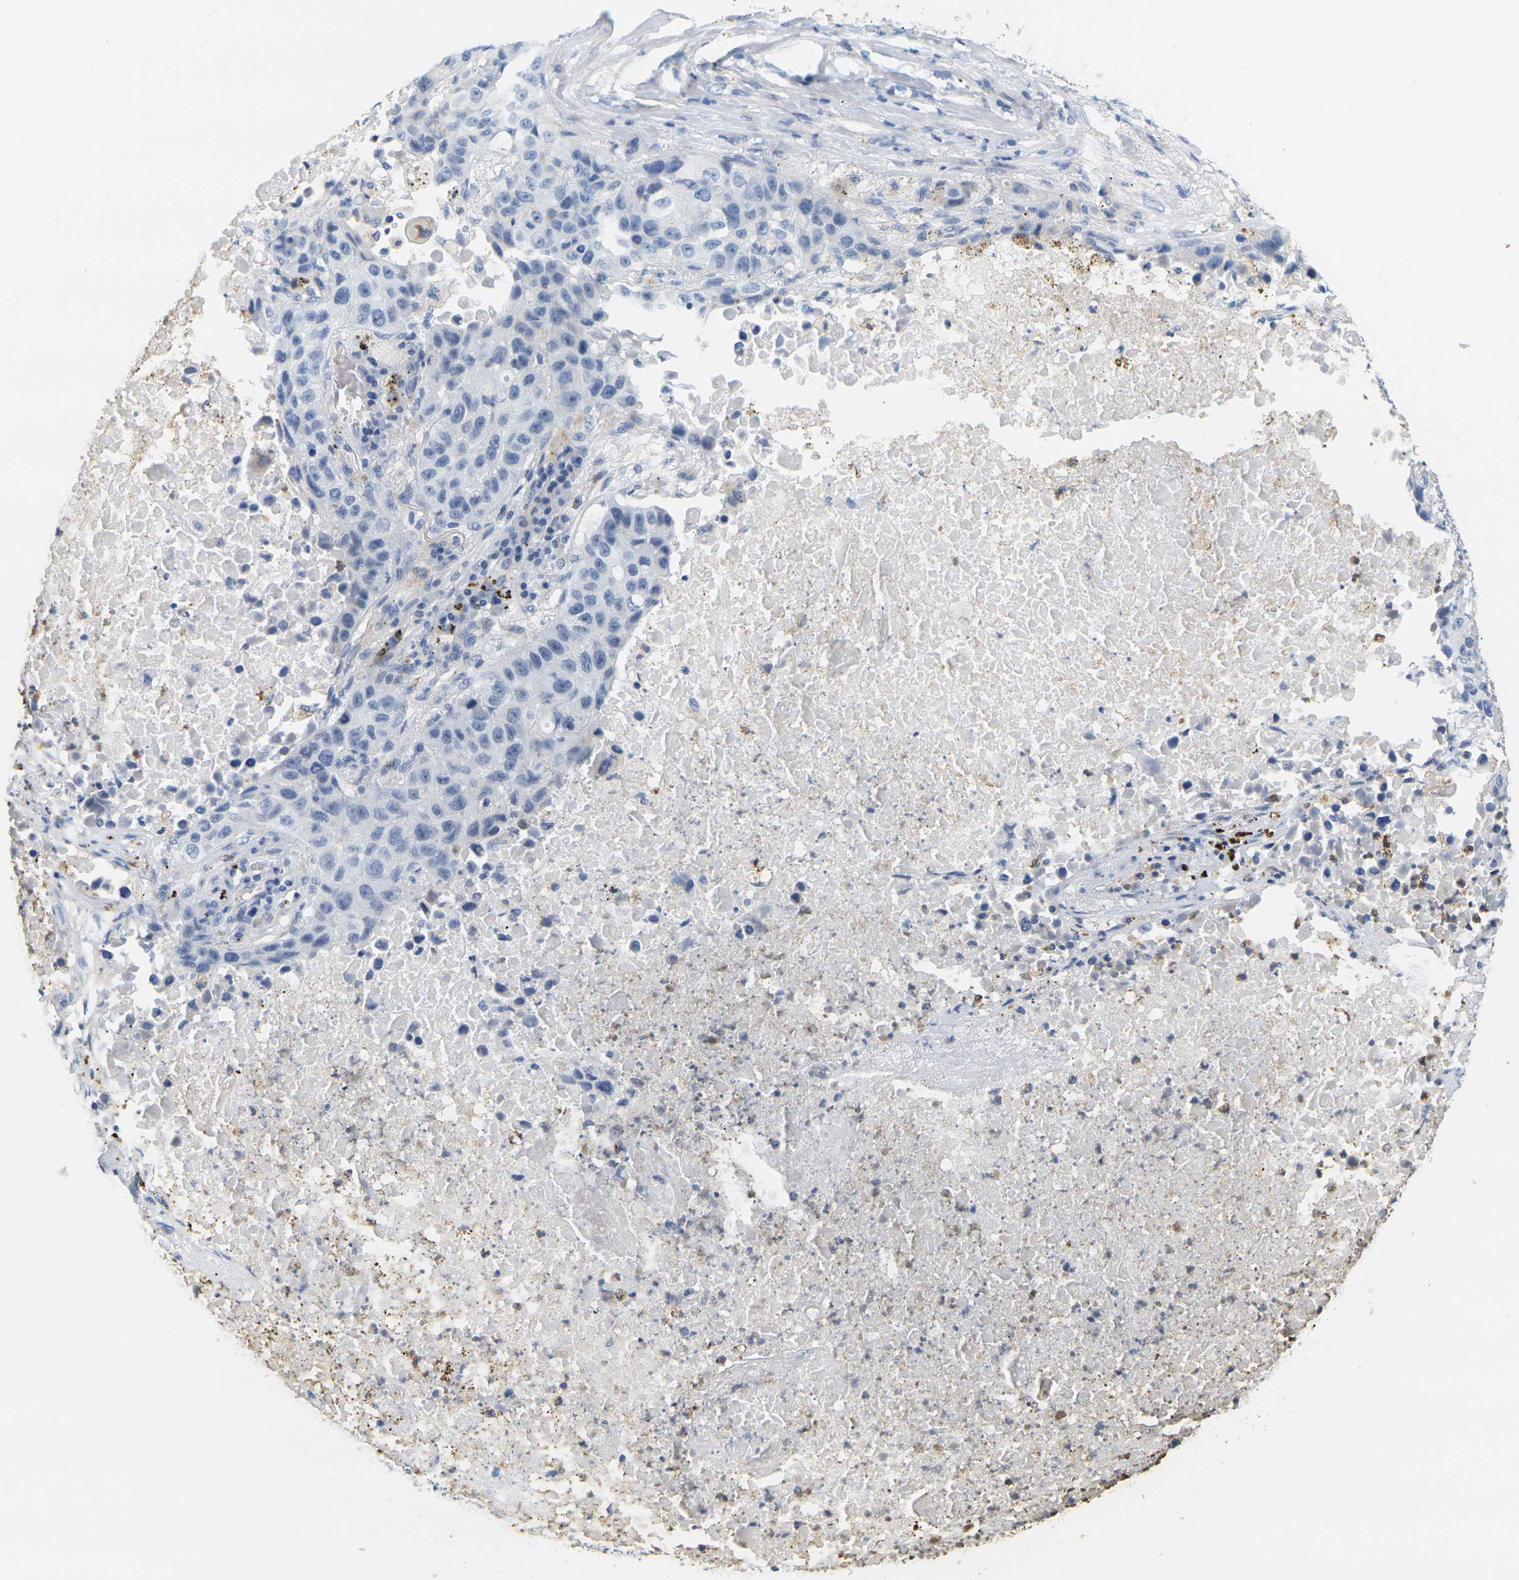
{"staining": {"intensity": "negative", "quantity": "none", "location": "none"}, "tissue": "lung cancer", "cell_type": "Tumor cells", "image_type": "cancer", "snomed": [{"axis": "morphology", "description": "Squamous cell carcinoma, NOS"}, {"axis": "topography", "description": "Lung"}], "caption": "IHC photomicrograph of neoplastic tissue: human lung cancer stained with DAB (3,3'-diaminobenzidine) shows no significant protein expression in tumor cells.", "gene": "KLK5", "patient": {"sex": "male", "age": 57}}